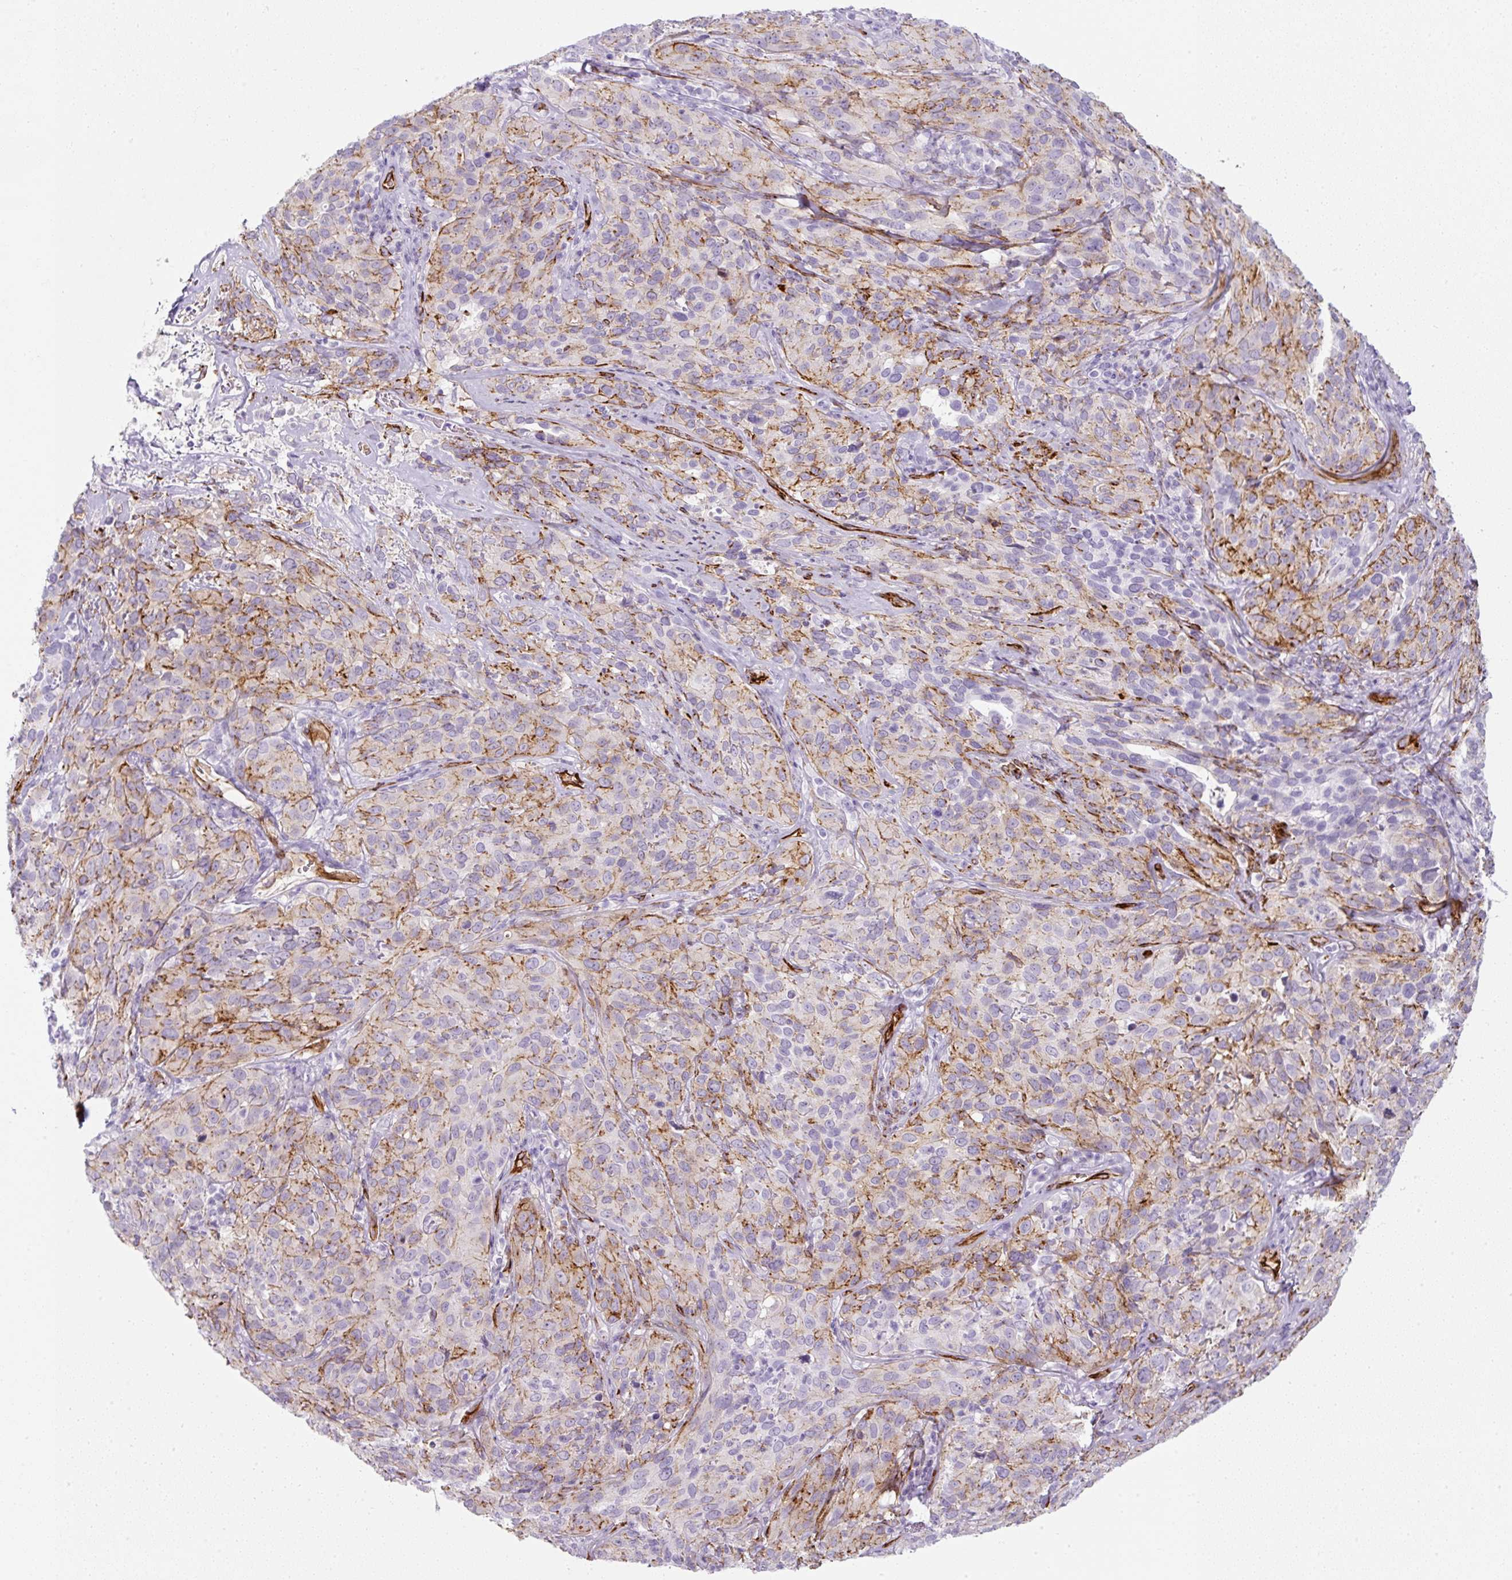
{"staining": {"intensity": "strong", "quantity": "25%-75%", "location": "cytoplasmic/membranous"}, "tissue": "cervical cancer", "cell_type": "Tumor cells", "image_type": "cancer", "snomed": [{"axis": "morphology", "description": "Squamous cell carcinoma, NOS"}, {"axis": "topography", "description": "Cervix"}], "caption": "A high-resolution micrograph shows immunohistochemistry (IHC) staining of squamous cell carcinoma (cervical), which exhibits strong cytoplasmic/membranous positivity in approximately 25%-75% of tumor cells. Using DAB (3,3'-diaminobenzidine) (brown) and hematoxylin (blue) stains, captured at high magnification using brightfield microscopy.", "gene": "CAVIN3", "patient": {"sex": "female", "age": 51}}